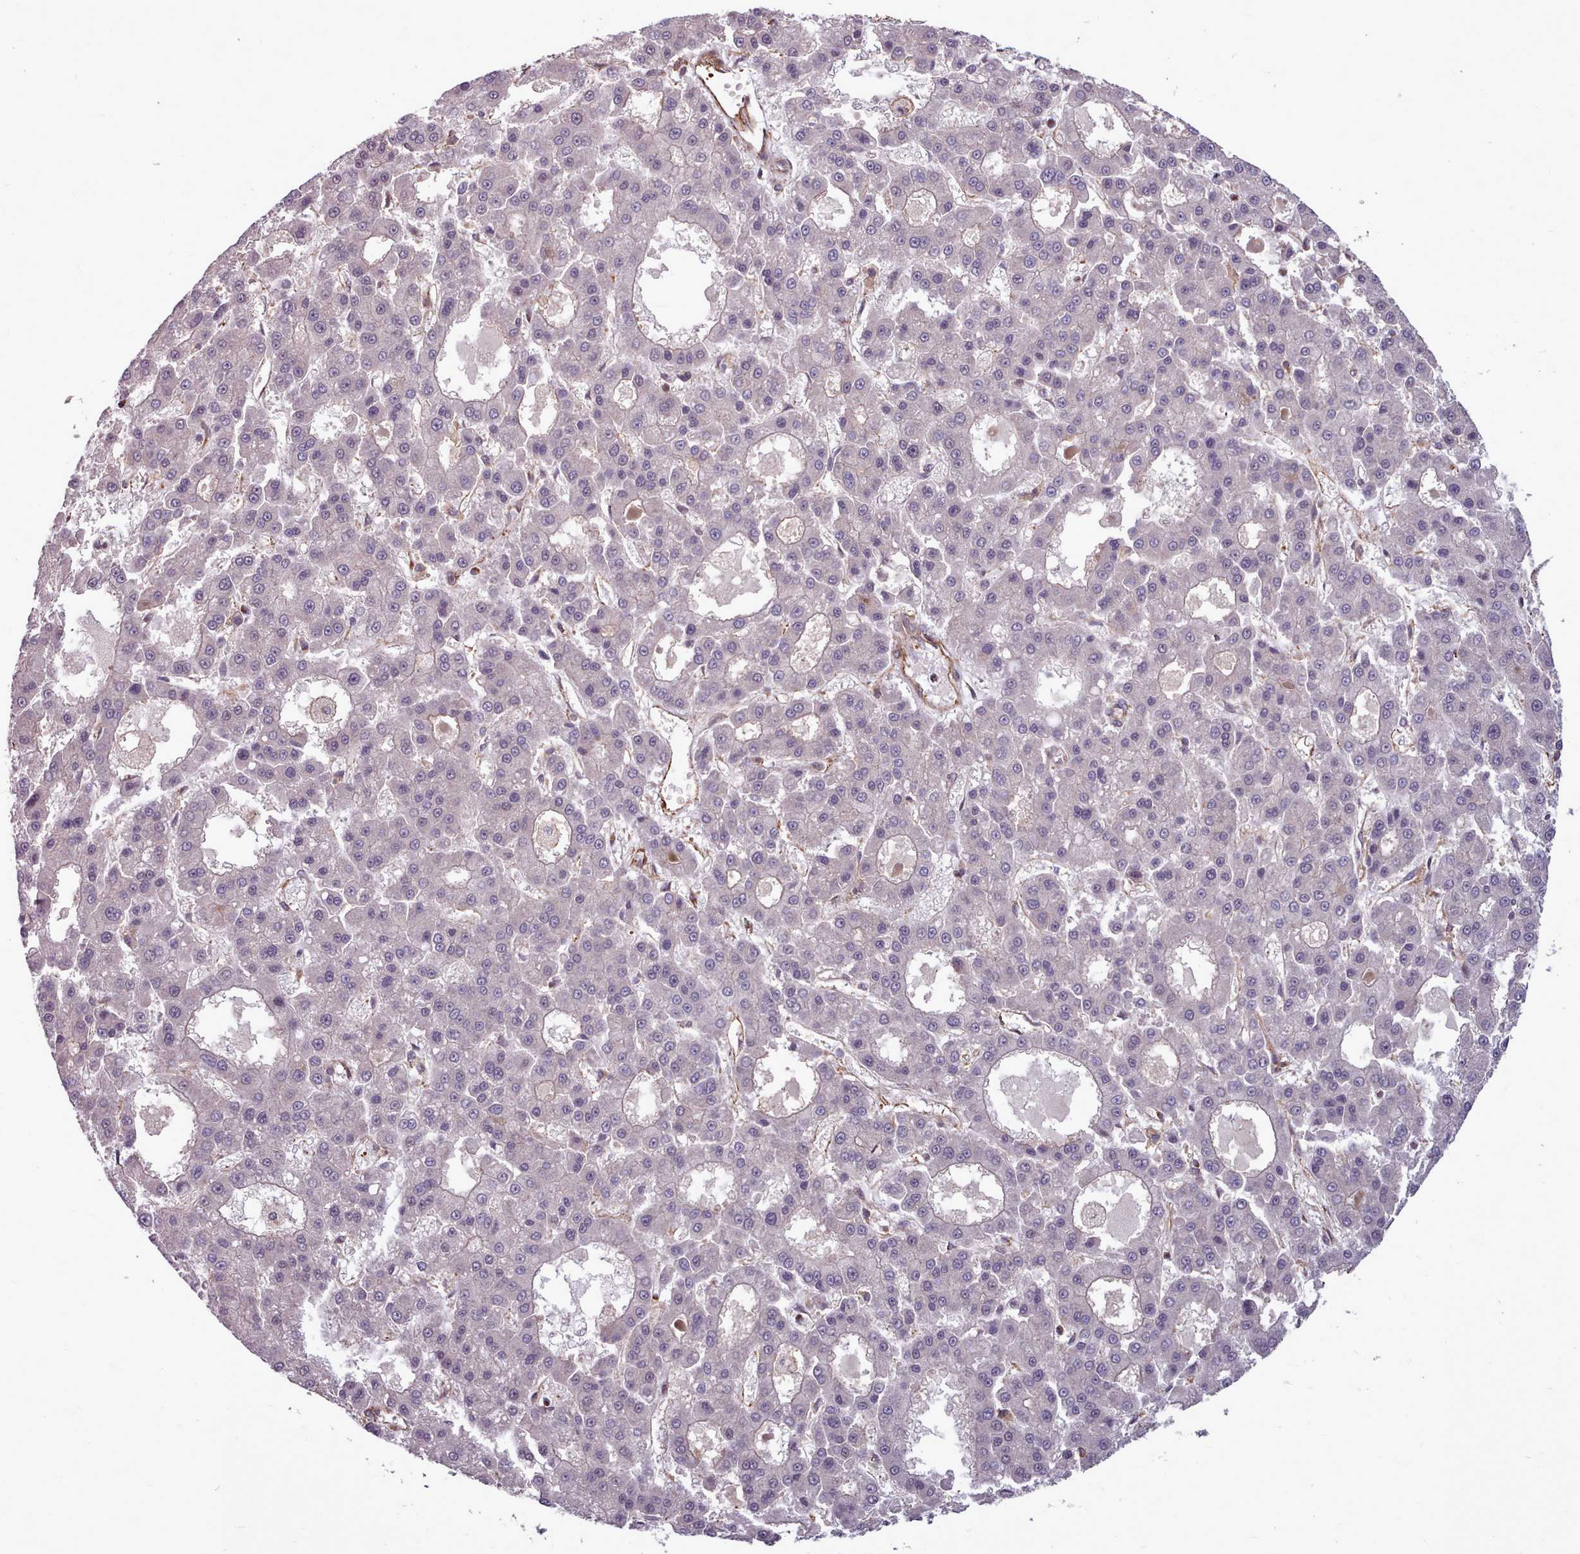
{"staining": {"intensity": "negative", "quantity": "none", "location": "none"}, "tissue": "liver cancer", "cell_type": "Tumor cells", "image_type": "cancer", "snomed": [{"axis": "morphology", "description": "Carcinoma, Hepatocellular, NOS"}, {"axis": "topography", "description": "Liver"}], "caption": "Immunohistochemistry micrograph of hepatocellular carcinoma (liver) stained for a protein (brown), which demonstrates no expression in tumor cells.", "gene": "STUB1", "patient": {"sex": "male", "age": 70}}